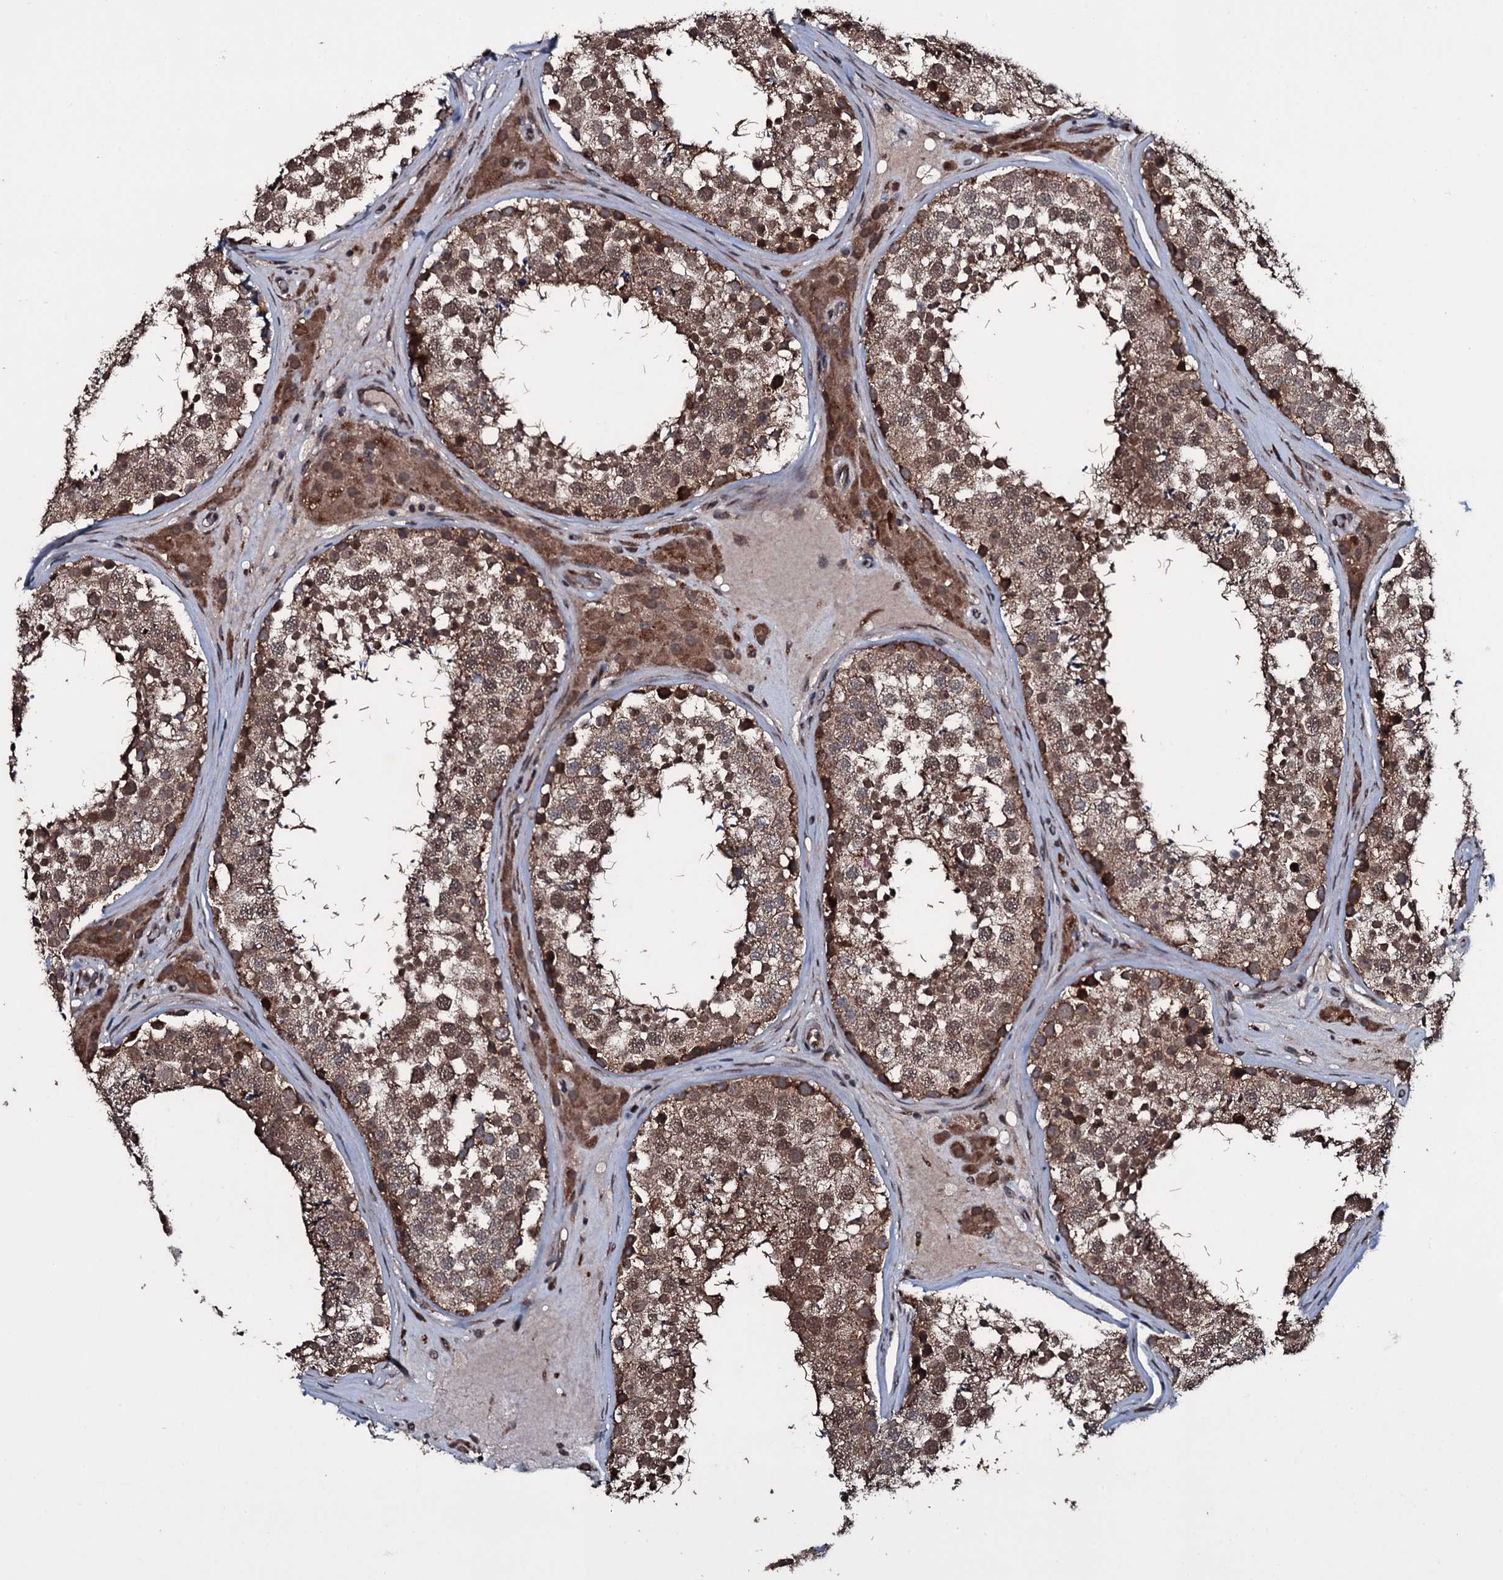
{"staining": {"intensity": "strong", "quantity": ">75%", "location": "cytoplasmic/membranous,nuclear"}, "tissue": "testis", "cell_type": "Cells in seminiferous ducts", "image_type": "normal", "snomed": [{"axis": "morphology", "description": "Normal tissue, NOS"}, {"axis": "topography", "description": "Testis"}], "caption": "Testis was stained to show a protein in brown. There is high levels of strong cytoplasmic/membranous,nuclear expression in about >75% of cells in seminiferous ducts. (Stains: DAB (3,3'-diaminobenzidine) in brown, nuclei in blue, Microscopy: brightfield microscopy at high magnification).", "gene": "MRPS31", "patient": {"sex": "male", "age": 46}}